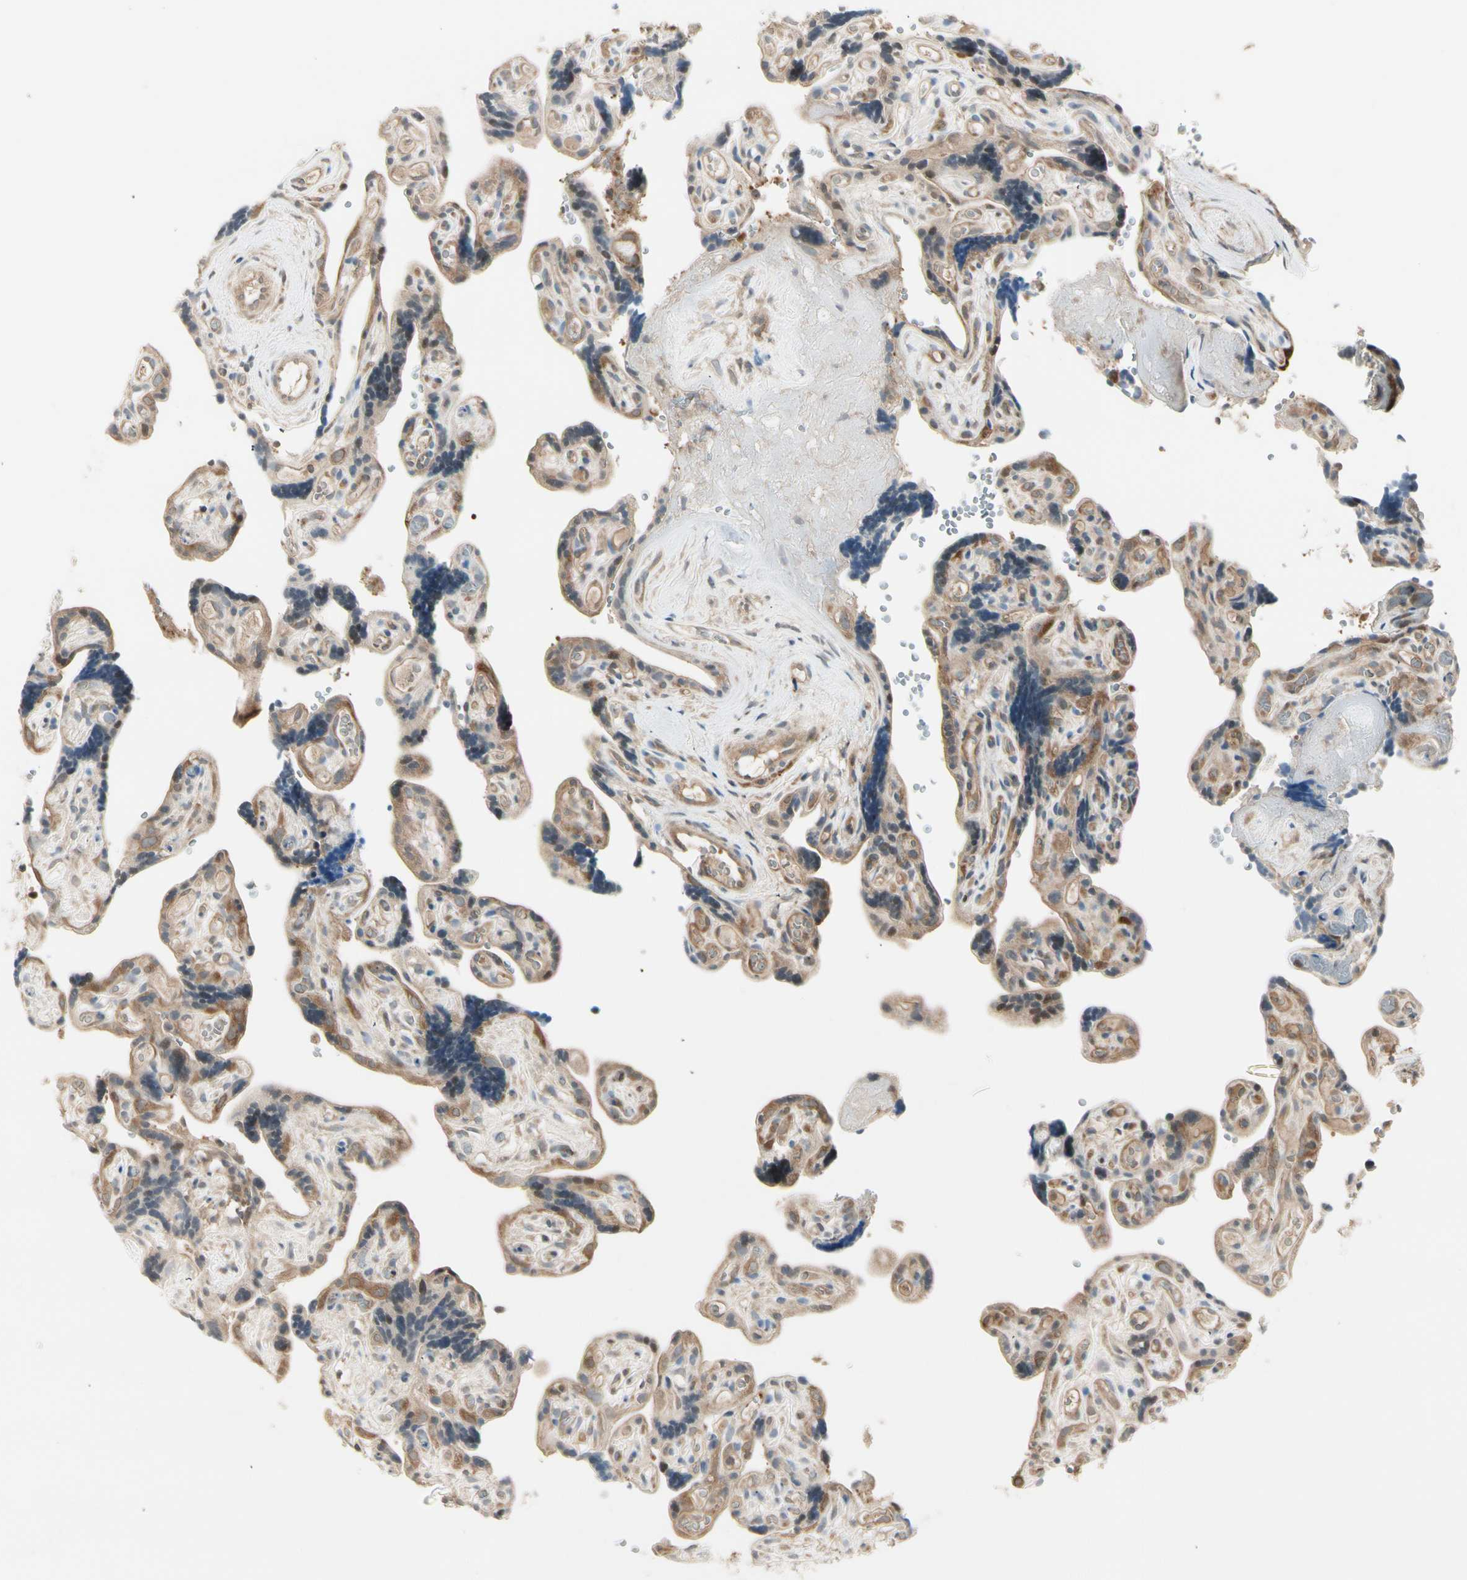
{"staining": {"intensity": "moderate", "quantity": ">75%", "location": "cytoplasmic/membranous"}, "tissue": "placenta", "cell_type": "Decidual cells", "image_type": "normal", "snomed": [{"axis": "morphology", "description": "Normal tissue, NOS"}, {"axis": "topography", "description": "Placenta"}], "caption": "A high-resolution micrograph shows immunohistochemistry (IHC) staining of unremarkable placenta, which demonstrates moderate cytoplasmic/membranous positivity in about >75% of decidual cells.", "gene": "OXSR1", "patient": {"sex": "female", "age": 30}}